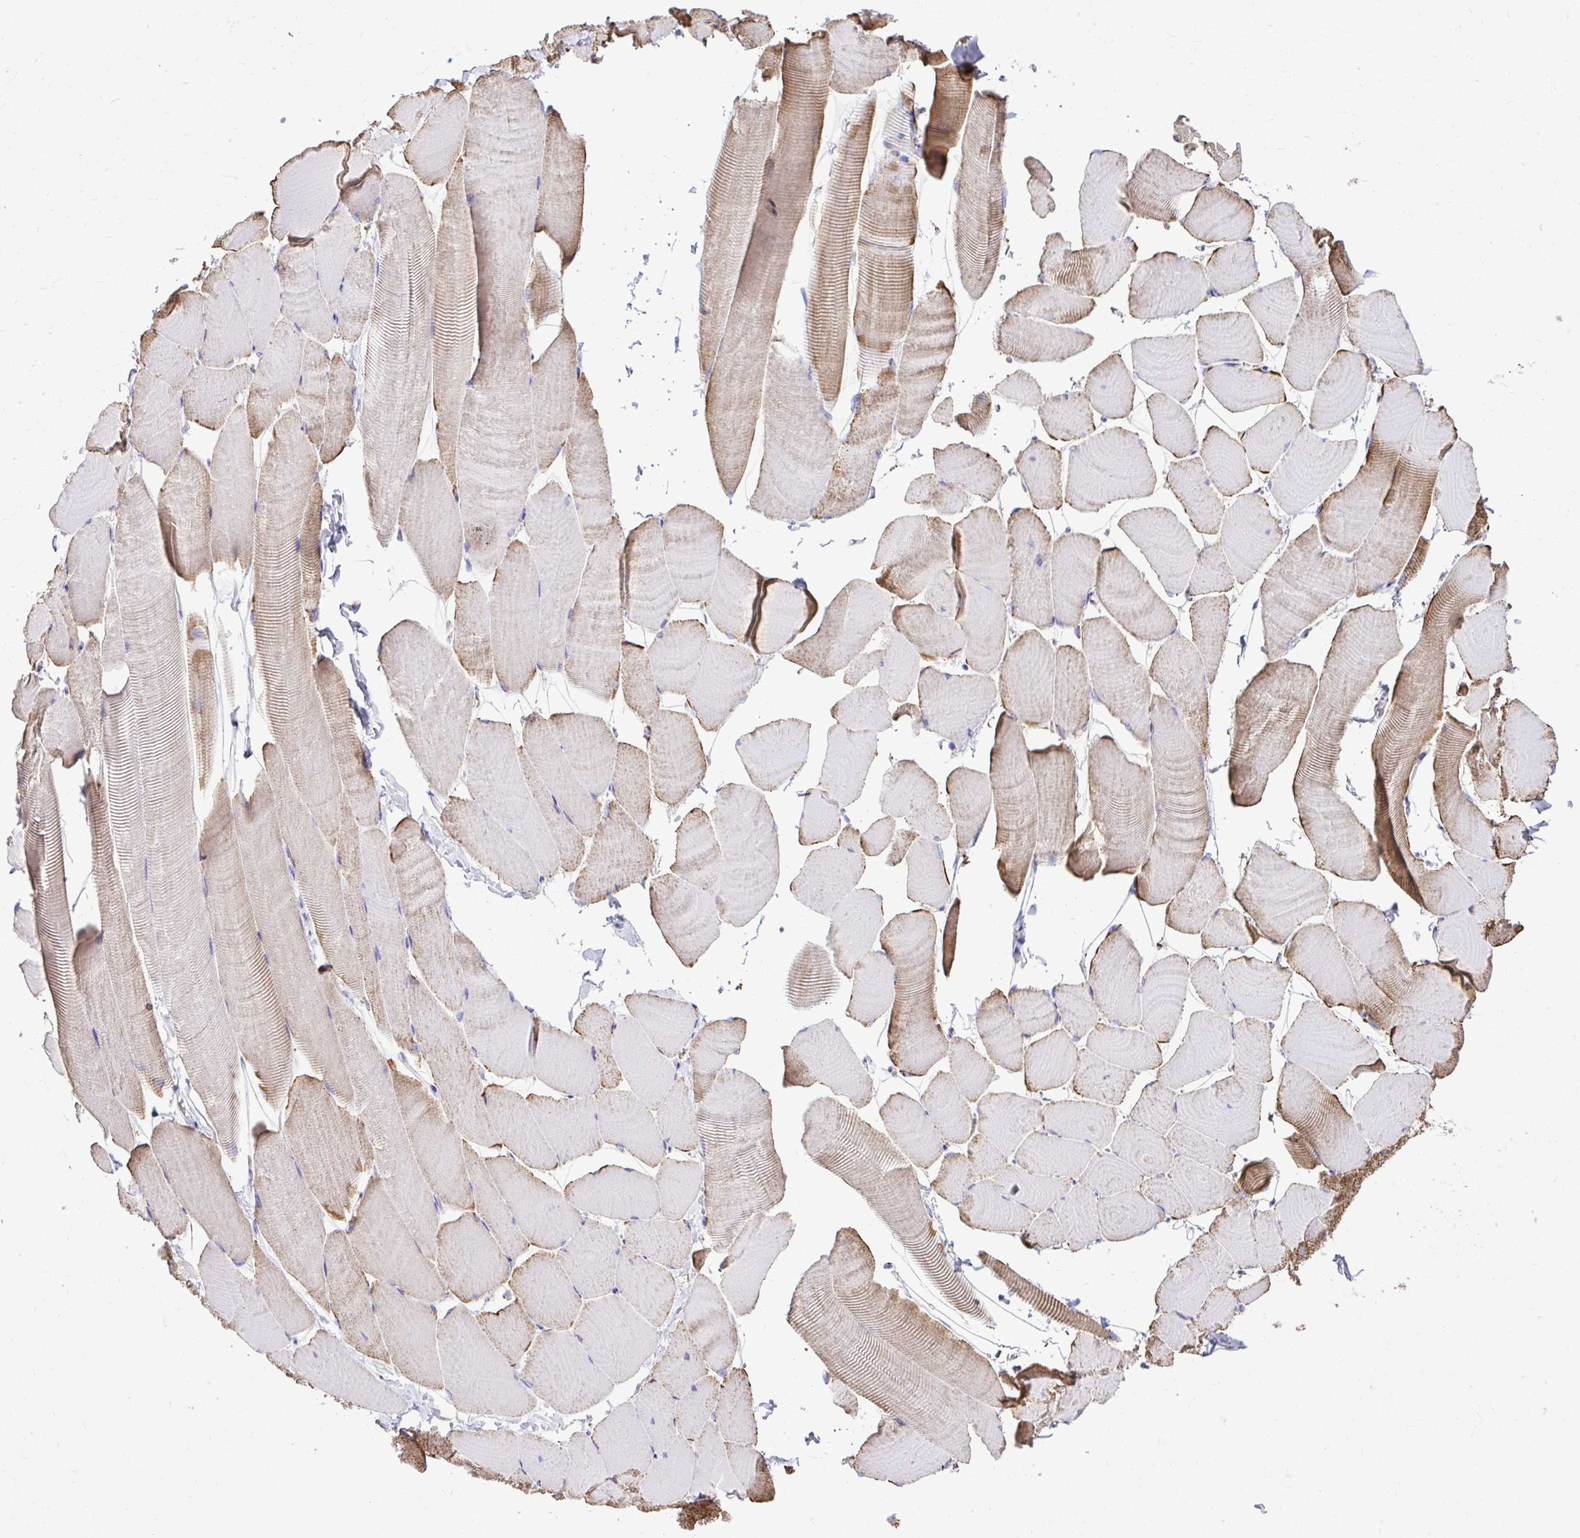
{"staining": {"intensity": "weak", "quantity": "25%-75%", "location": "cytoplasmic/membranous"}, "tissue": "skeletal muscle", "cell_type": "Myocytes", "image_type": "normal", "snomed": [{"axis": "morphology", "description": "Normal tissue, NOS"}, {"axis": "topography", "description": "Skeletal muscle"}], "caption": "Immunohistochemical staining of normal skeletal muscle shows weak cytoplasmic/membranous protein positivity in approximately 25%-75% of myocytes.", "gene": "MPZL2", "patient": {"sex": "male", "age": 25}}